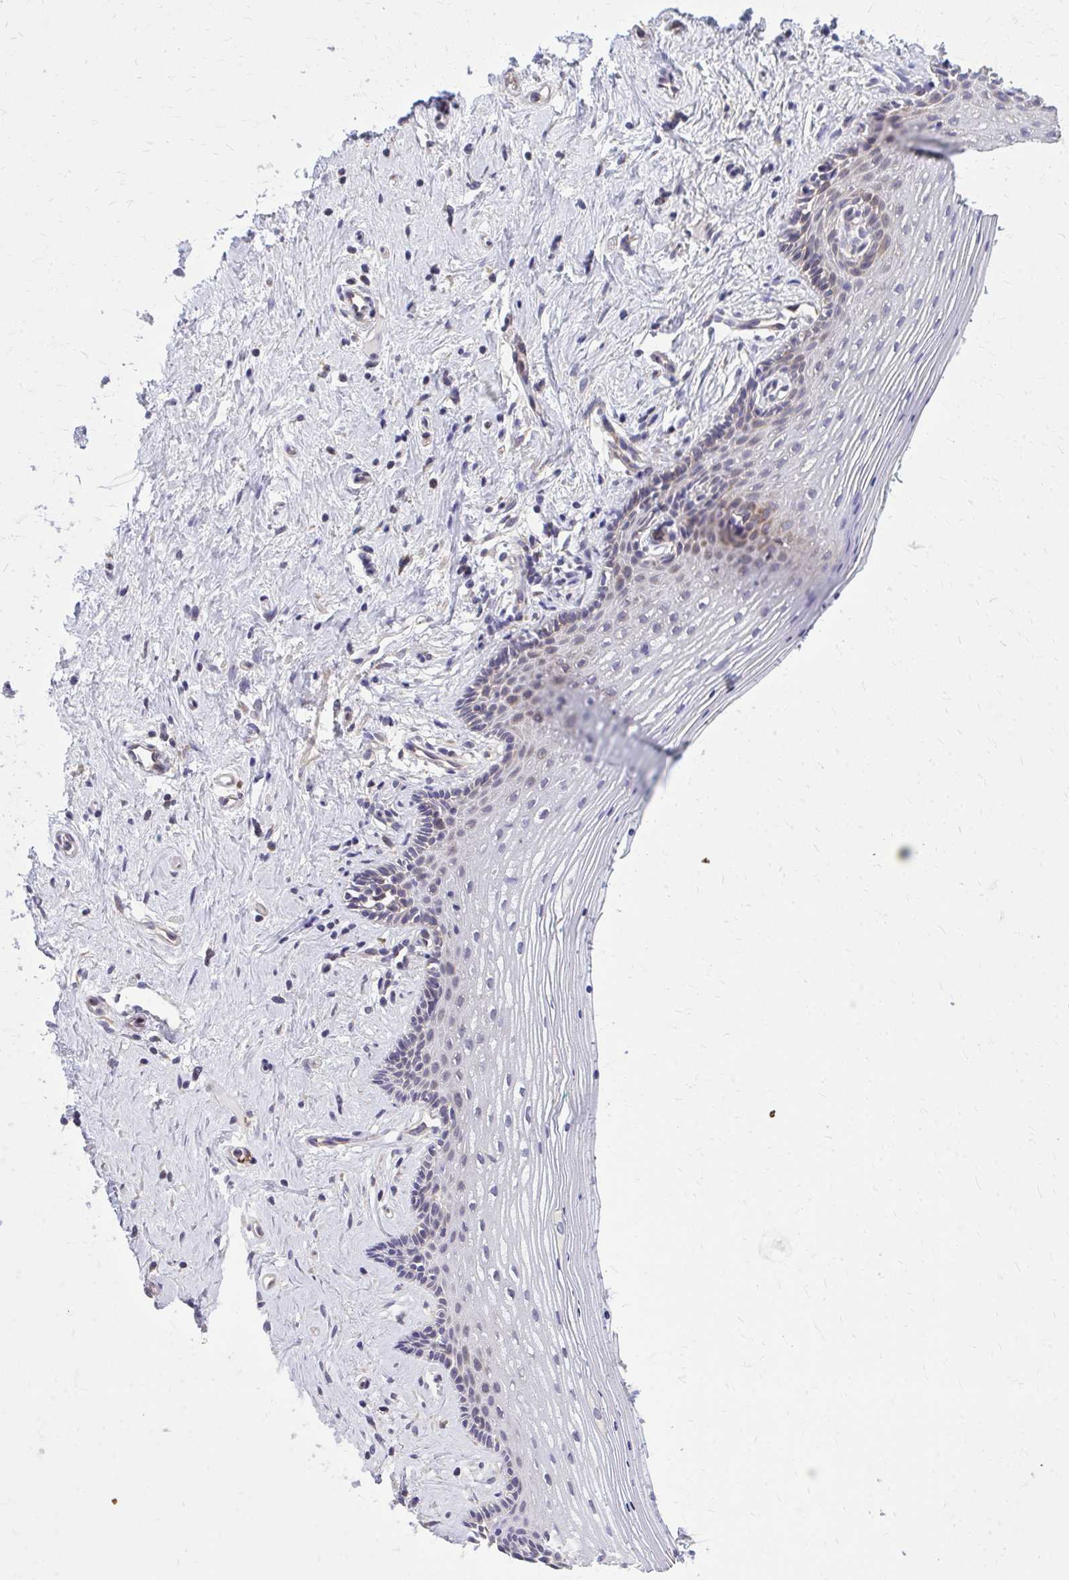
{"staining": {"intensity": "moderate", "quantity": "25%-75%", "location": "cytoplasmic/membranous"}, "tissue": "vagina", "cell_type": "Squamous epithelial cells", "image_type": "normal", "snomed": [{"axis": "morphology", "description": "Normal tissue, NOS"}, {"axis": "topography", "description": "Vagina"}], "caption": "A medium amount of moderate cytoplasmic/membranous staining is appreciated in about 25%-75% of squamous epithelial cells in benign vagina.", "gene": "PDK4", "patient": {"sex": "female", "age": 42}}